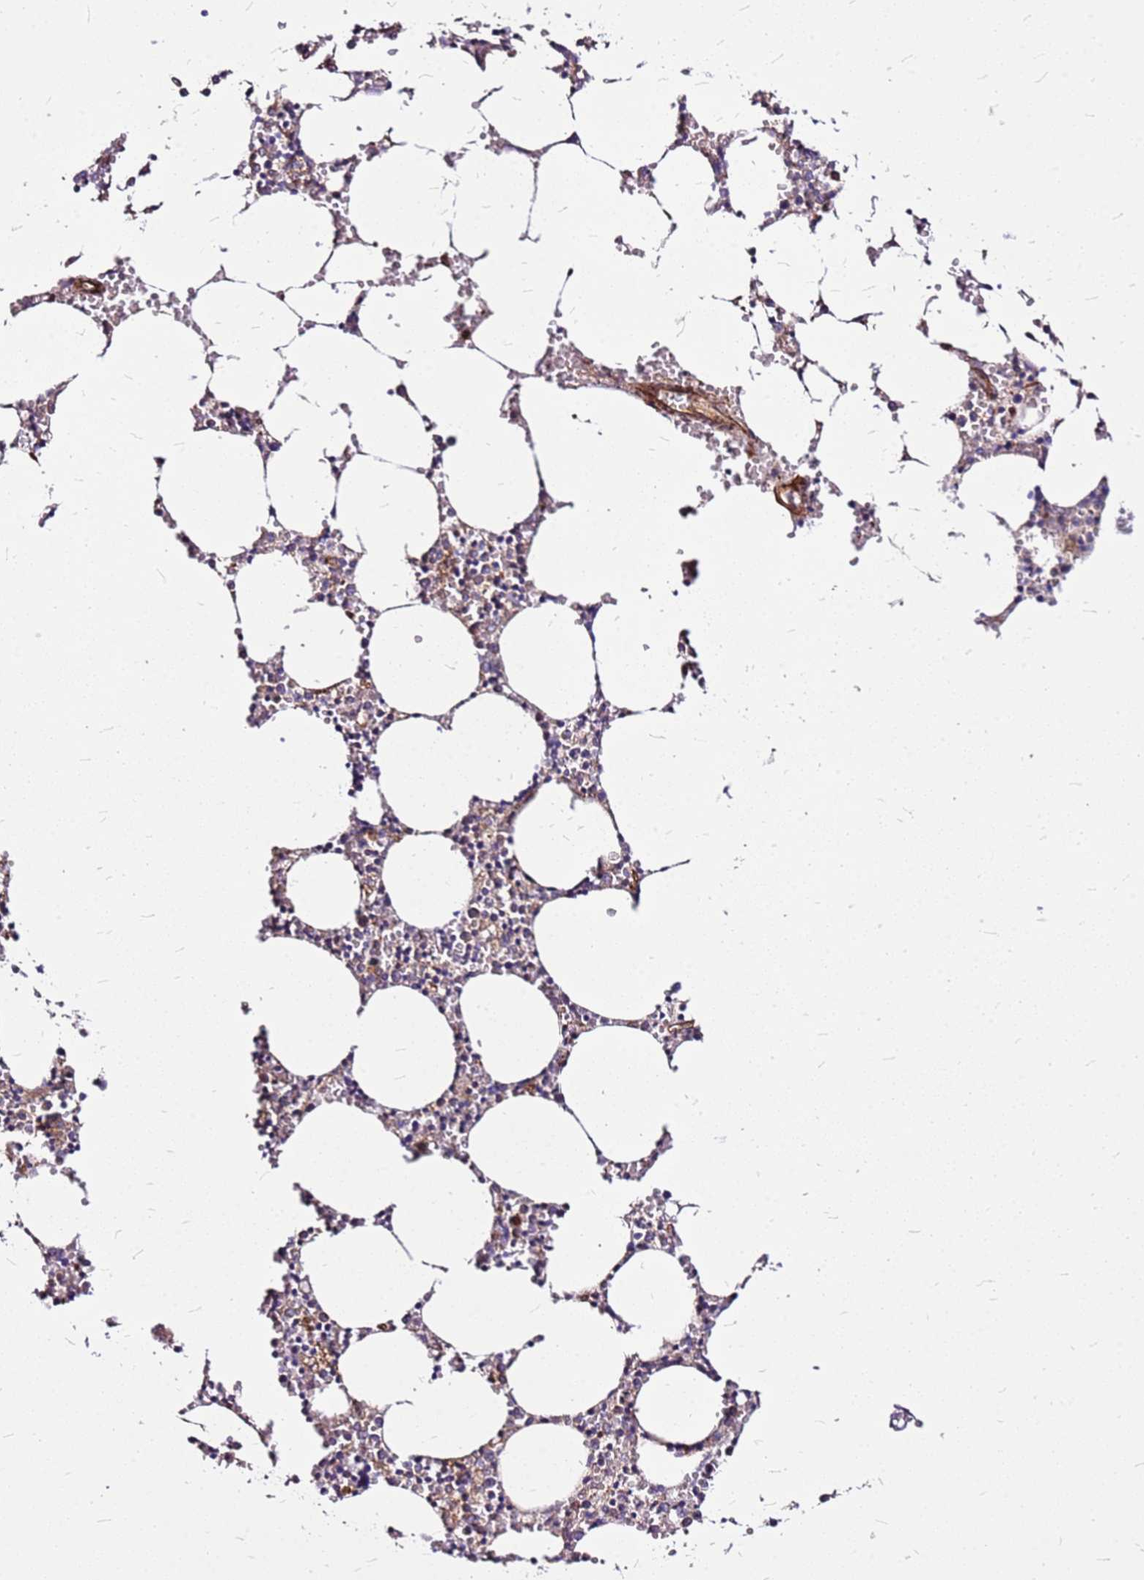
{"staining": {"intensity": "moderate", "quantity": "<25%", "location": "cytoplasmic/membranous"}, "tissue": "bone marrow", "cell_type": "Hematopoietic cells", "image_type": "normal", "snomed": [{"axis": "morphology", "description": "Normal tissue, NOS"}, {"axis": "topography", "description": "Bone marrow"}], "caption": "DAB (3,3'-diaminobenzidine) immunohistochemical staining of unremarkable bone marrow reveals moderate cytoplasmic/membranous protein expression in about <25% of hematopoietic cells.", "gene": "TOPAZ1", "patient": {"sex": "female", "age": 64}}